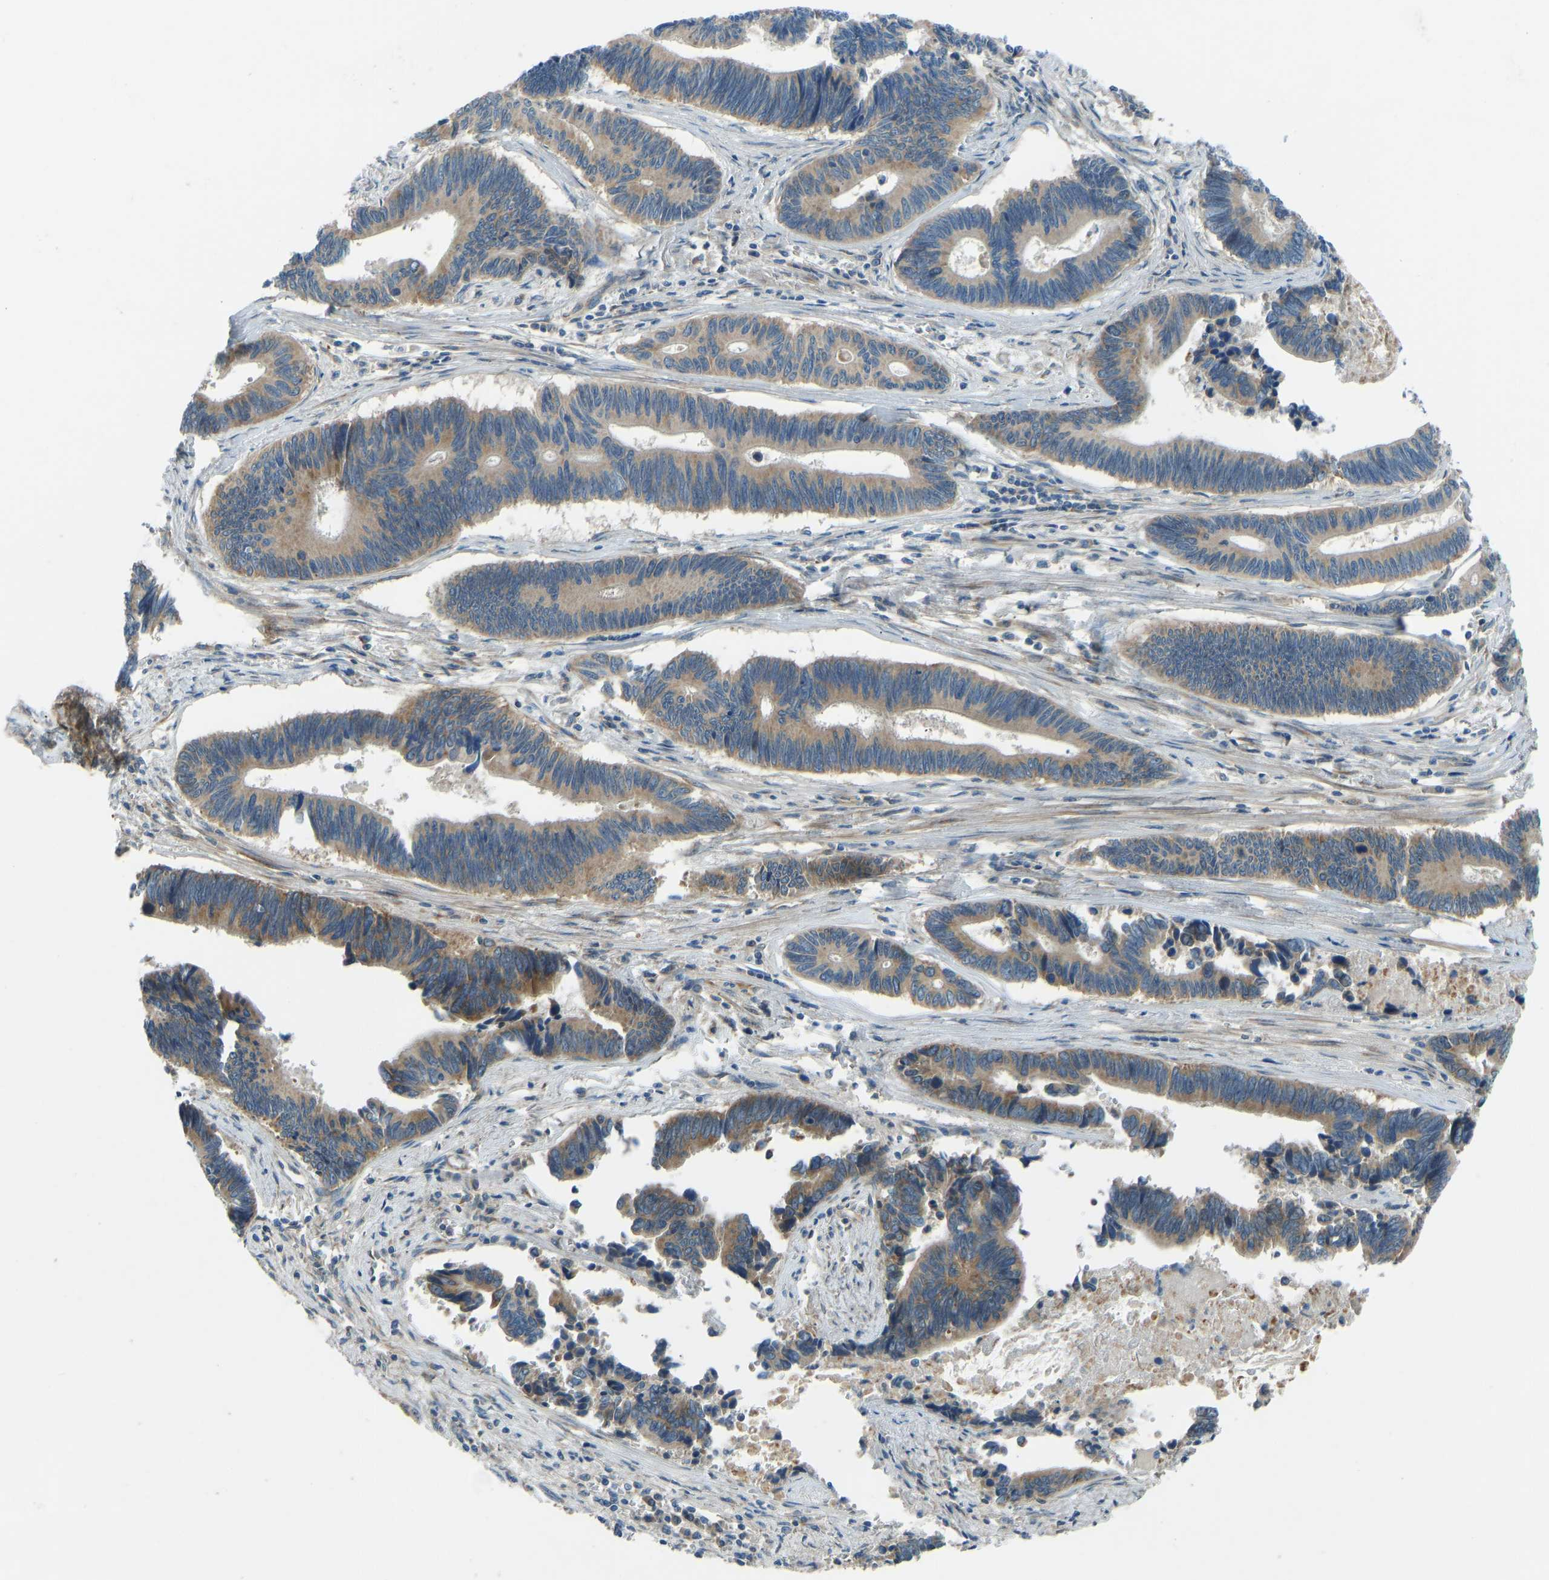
{"staining": {"intensity": "moderate", "quantity": ">75%", "location": "cytoplasmic/membranous"}, "tissue": "pancreatic cancer", "cell_type": "Tumor cells", "image_type": "cancer", "snomed": [{"axis": "morphology", "description": "Adenocarcinoma, NOS"}, {"axis": "topography", "description": "Pancreas"}], "caption": "This micrograph displays pancreatic cancer (adenocarcinoma) stained with IHC to label a protein in brown. The cytoplasmic/membranous of tumor cells show moderate positivity for the protein. Nuclei are counter-stained blue.", "gene": "STAU2", "patient": {"sex": "female", "age": 70}}